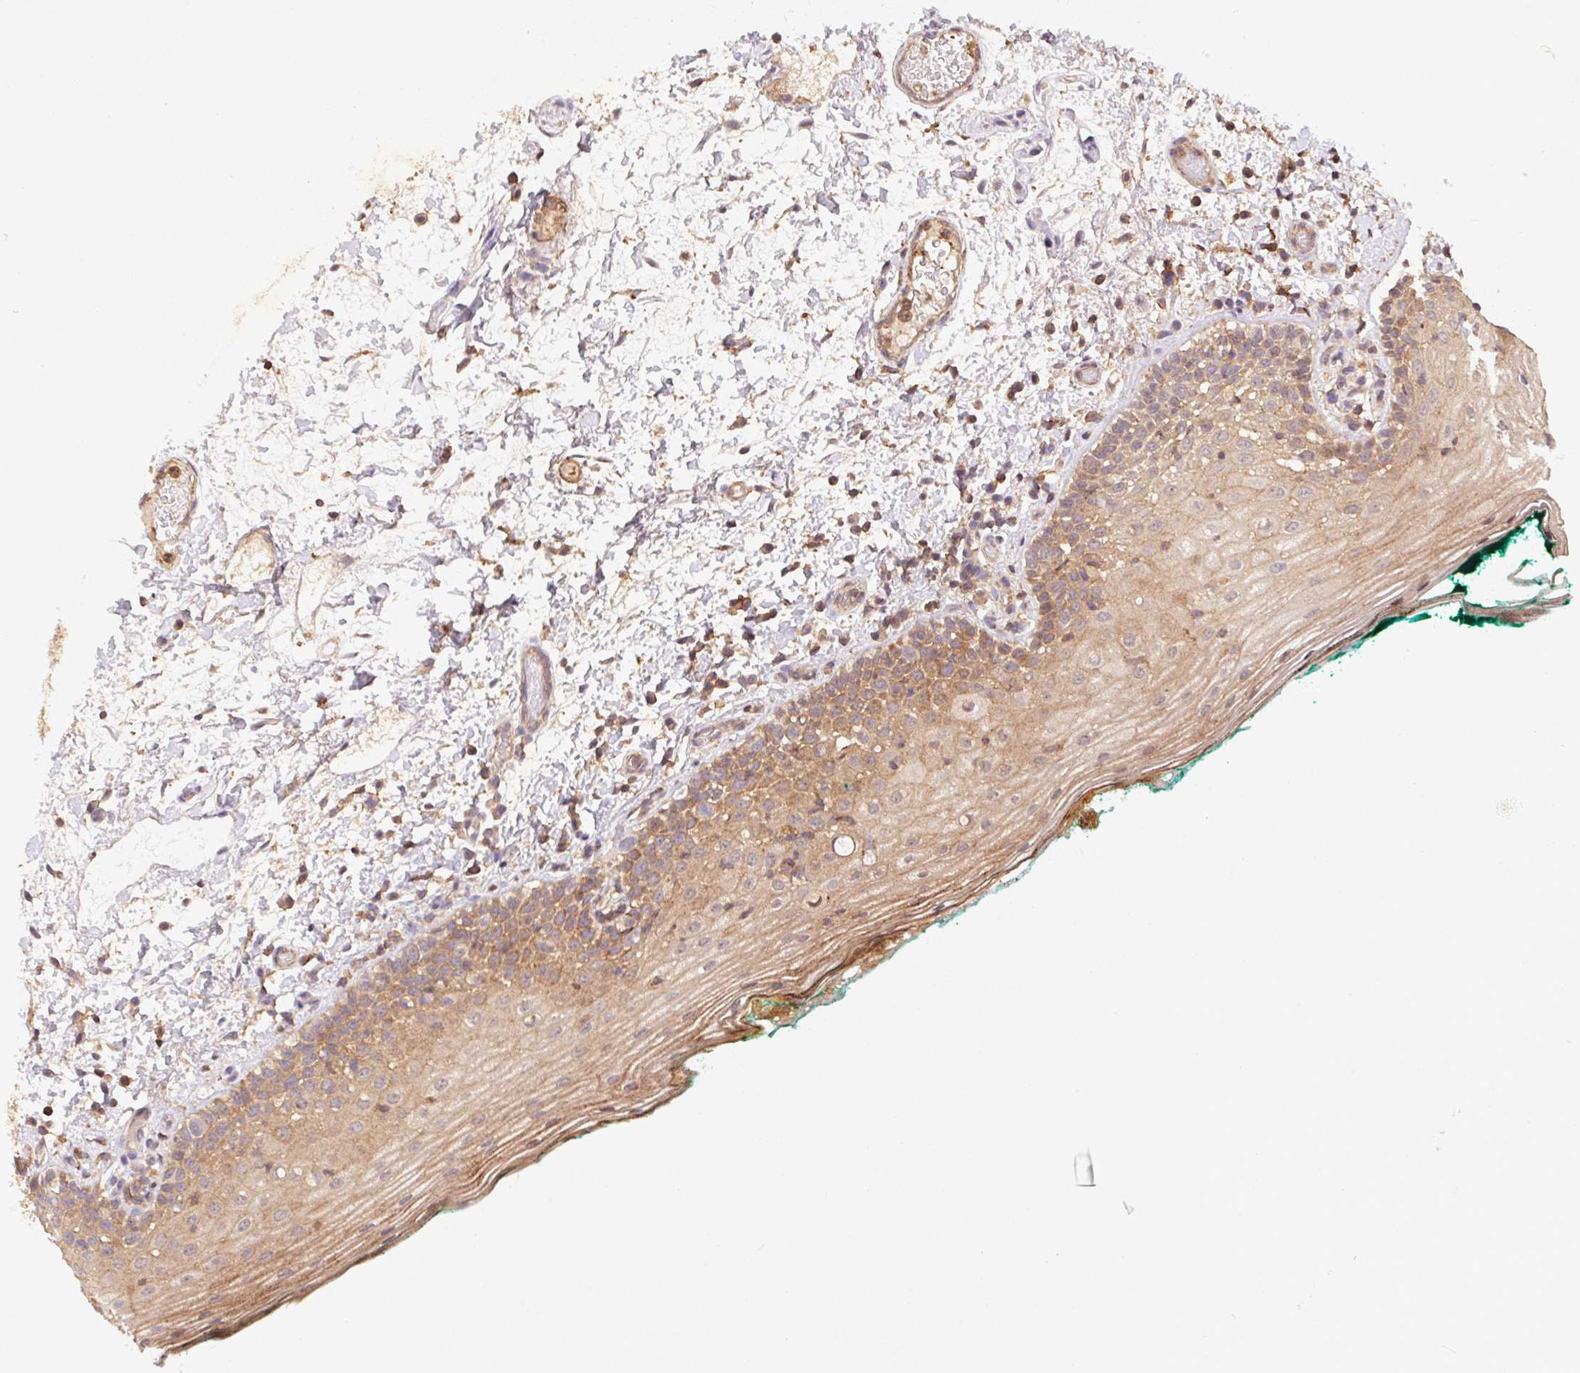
{"staining": {"intensity": "moderate", "quantity": "25%-75%", "location": "cytoplasmic/membranous"}, "tissue": "oral mucosa", "cell_type": "Squamous epithelial cells", "image_type": "normal", "snomed": [{"axis": "morphology", "description": "Normal tissue, NOS"}, {"axis": "topography", "description": "Oral tissue"}], "caption": "Immunohistochemistry (IHC) photomicrograph of benign oral mucosa: human oral mucosa stained using immunohistochemistry (IHC) shows medium levels of moderate protein expression localized specifically in the cytoplasmic/membranous of squamous epithelial cells, appearing as a cytoplasmic/membranous brown color.", "gene": "ATG10", "patient": {"sex": "female", "age": 83}}